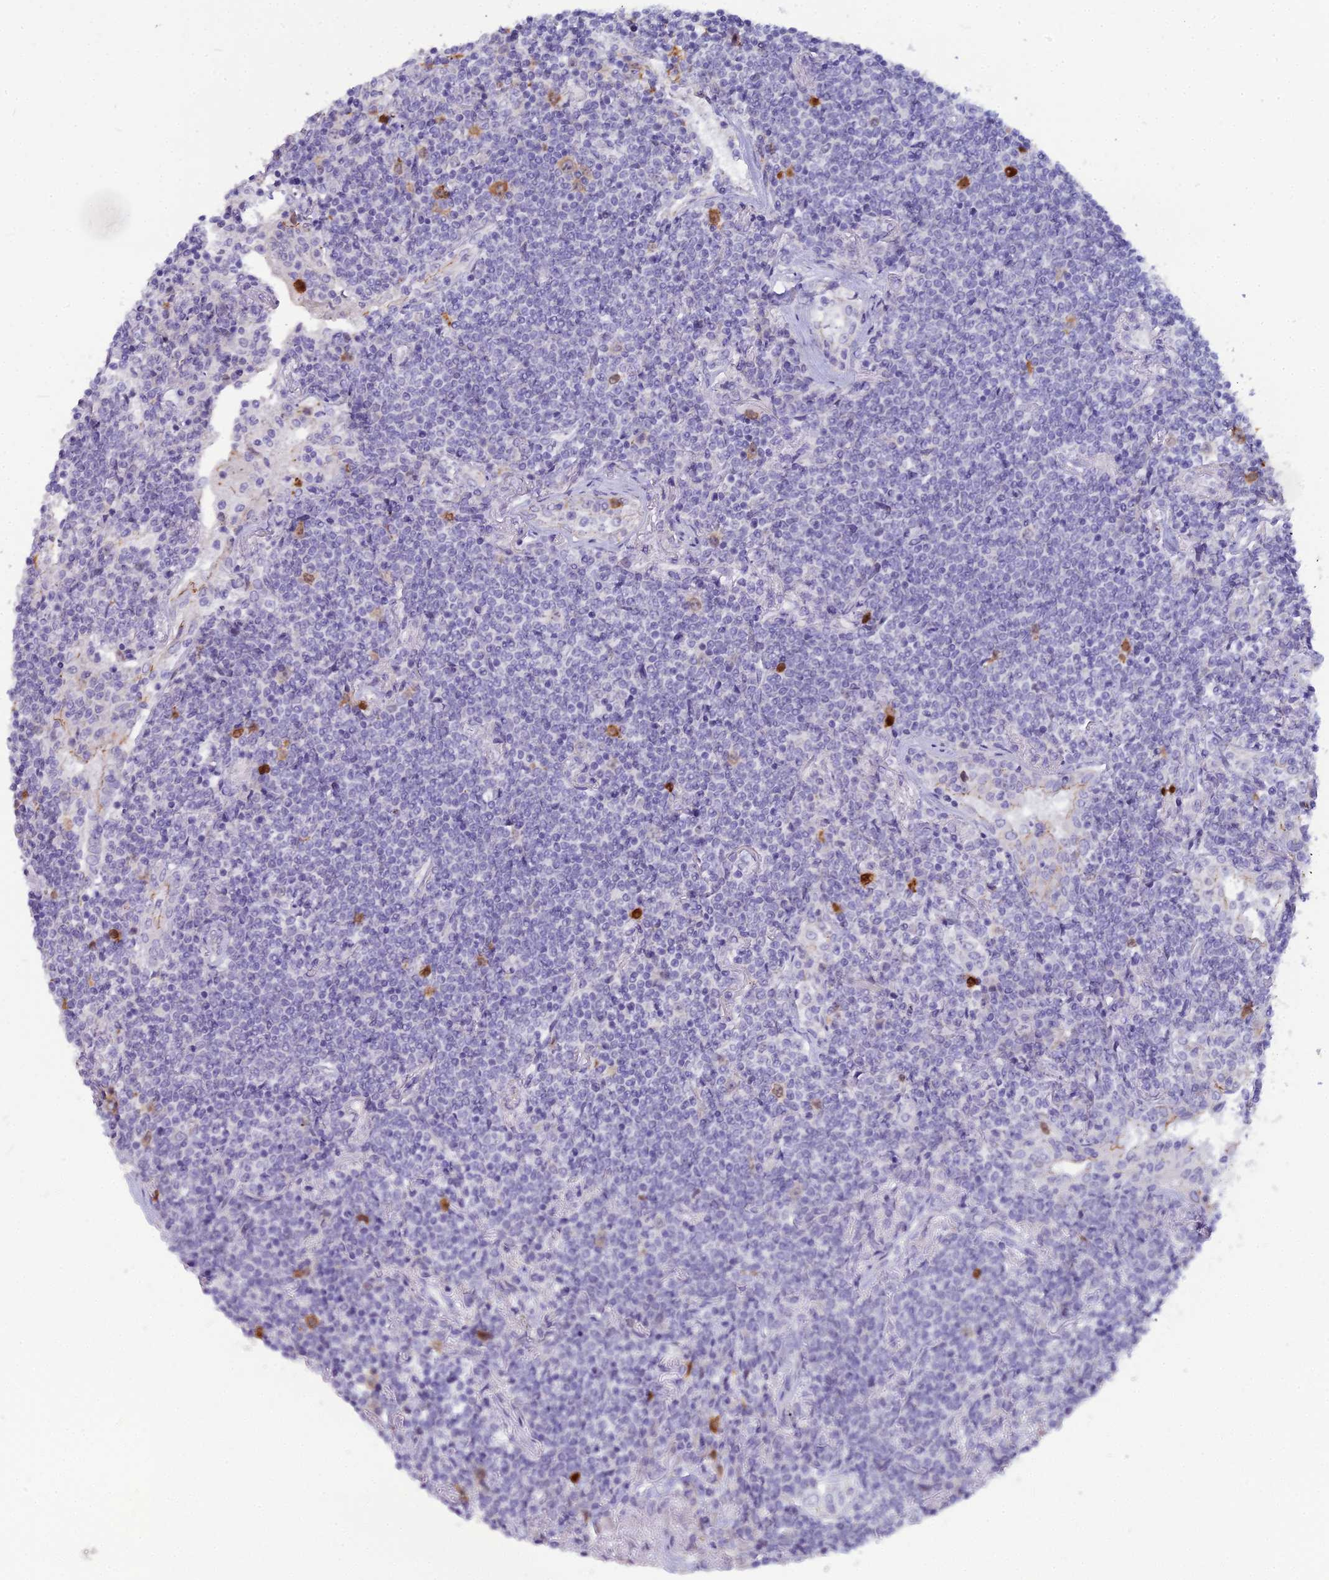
{"staining": {"intensity": "negative", "quantity": "none", "location": "none"}, "tissue": "lymphoma", "cell_type": "Tumor cells", "image_type": "cancer", "snomed": [{"axis": "morphology", "description": "Malignant lymphoma, non-Hodgkin's type, Low grade"}, {"axis": "topography", "description": "Lung"}], "caption": "Immunohistochemistry image of neoplastic tissue: lymphoma stained with DAB exhibits no significant protein expression in tumor cells.", "gene": "NUSAP1", "patient": {"sex": "female", "age": 71}}